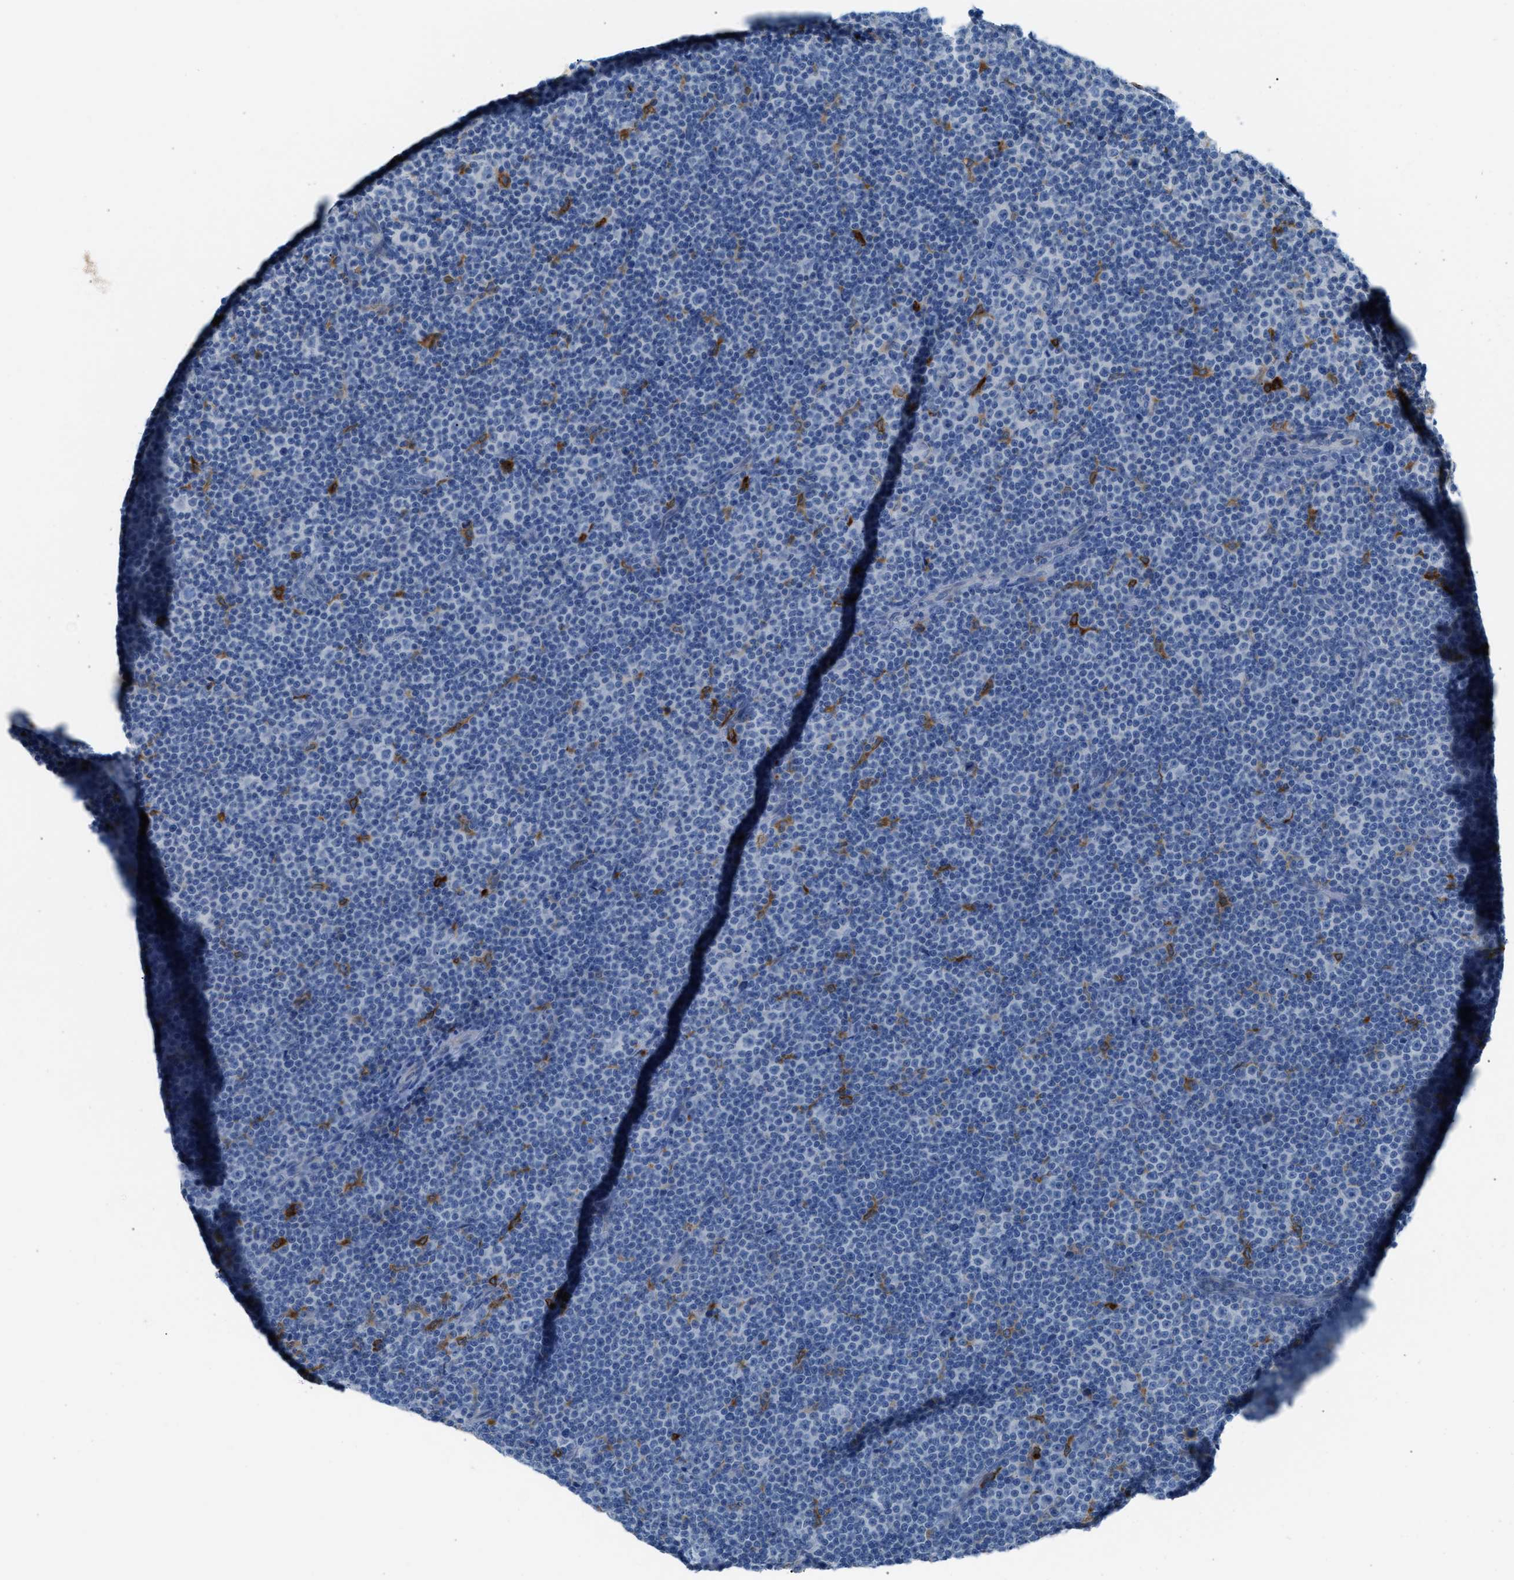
{"staining": {"intensity": "negative", "quantity": "none", "location": "none"}, "tissue": "lymphoma", "cell_type": "Tumor cells", "image_type": "cancer", "snomed": [{"axis": "morphology", "description": "Malignant lymphoma, non-Hodgkin's type, Low grade"}, {"axis": "topography", "description": "Lymph node"}], "caption": "This photomicrograph is of malignant lymphoma, non-Hodgkin's type (low-grade) stained with immunohistochemistry to label a protein in brown with the nuclei are counter-stained blue. There is no positivity in tumor cells.", "gene": "CLEC10A", "patient": {"sex": "female", "age": 67}}